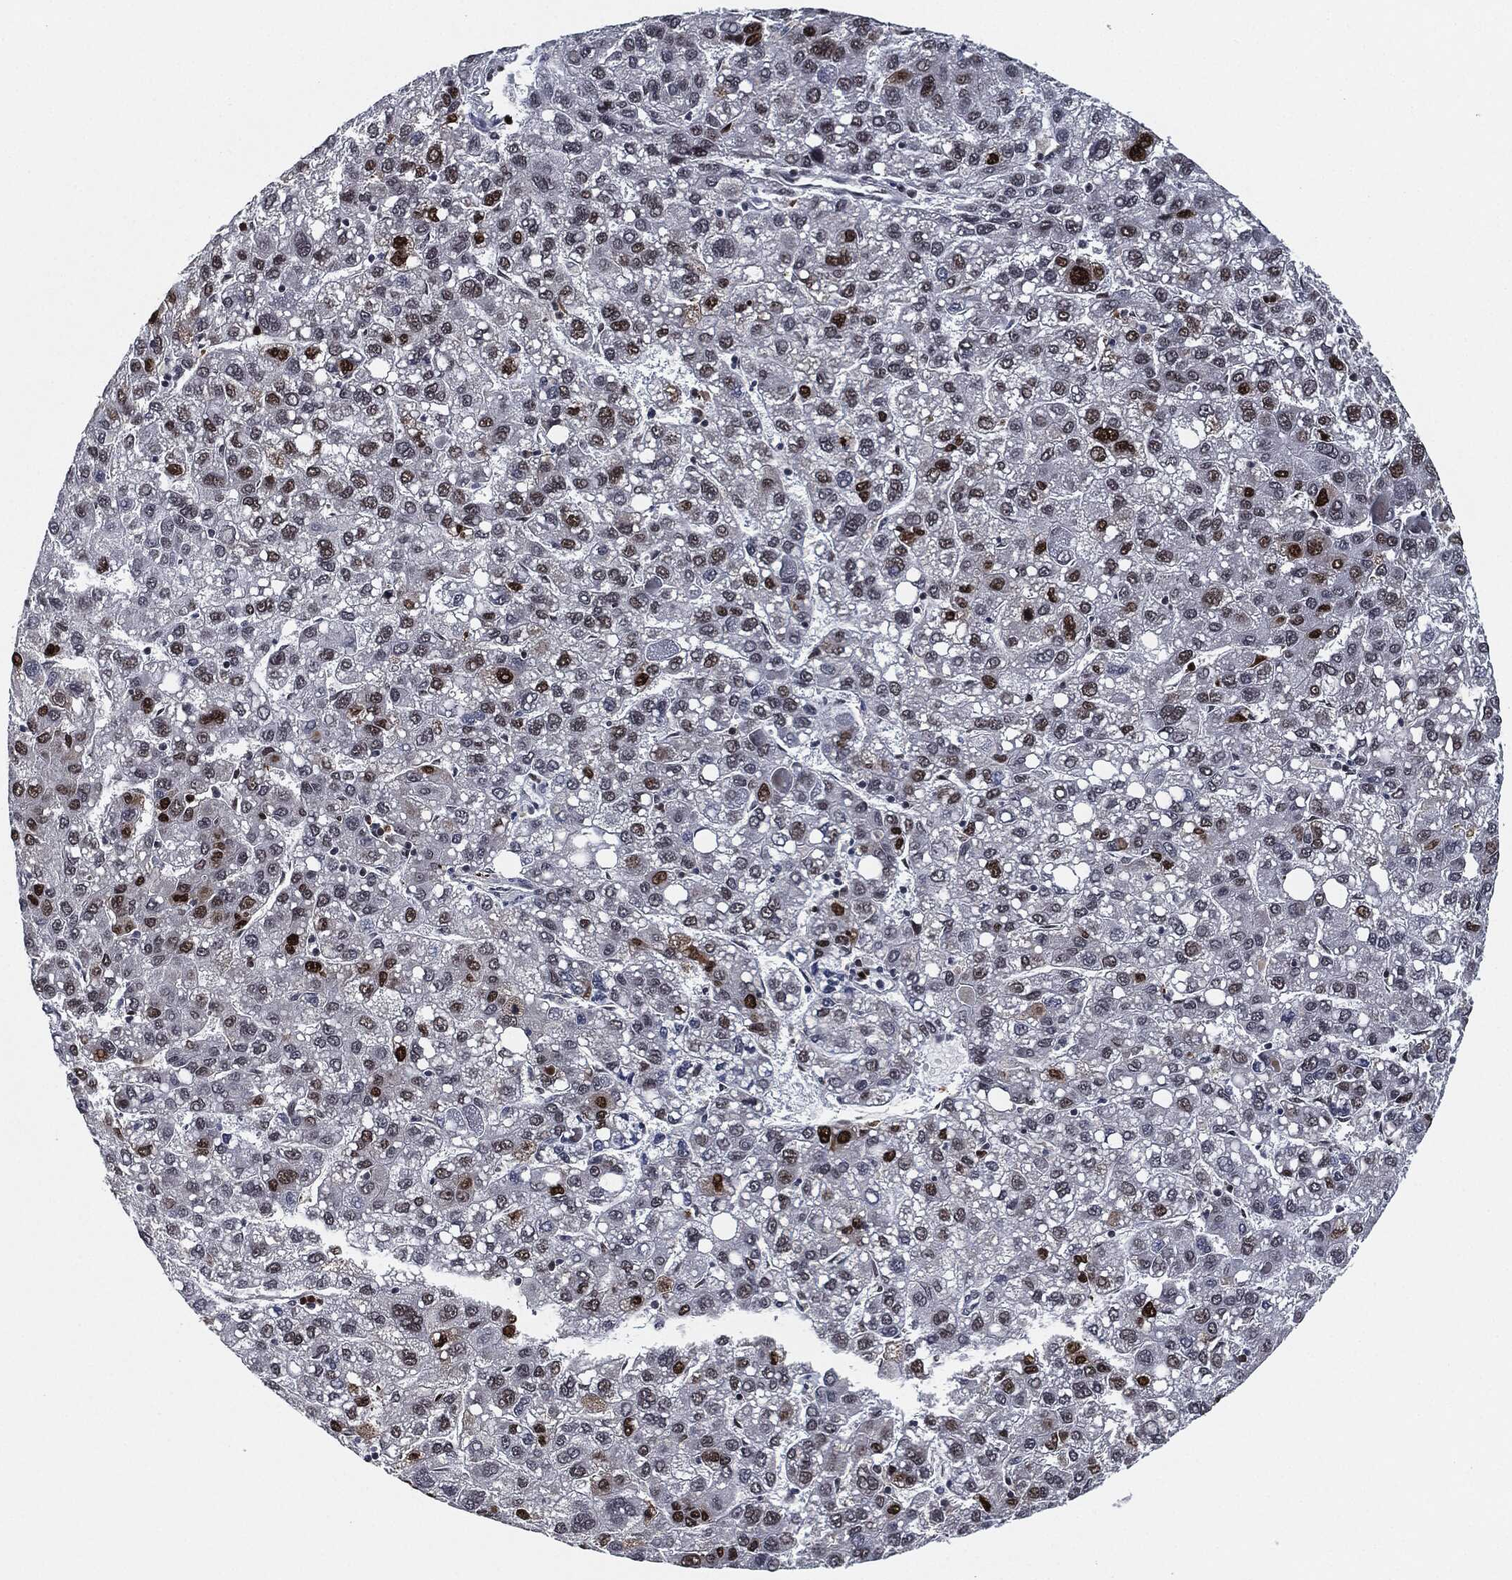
{"staining": {"intensity": "strong", "quantity": "<25%", "location": "nuclear"}, "tissue": "liver cancer", "cell_type": "Tumor cells", "image_type": "cancer", "snomed": [{"axis": "morphology", "description": "Carcinoma, Hepatocellular, NOS"}, {"axis": "topography", "description": "Liver"}], "caption": "Protein staining of liver cancer tissue exhibits strong nuclear expression in approximately <25% of tumor cells. (DAB (3,3'-diaminobenzidine) = brown stain, brightfield microscopy at high magnification).", "gene": "PCNA", "patient": {"sex": "female", "age": 82}}